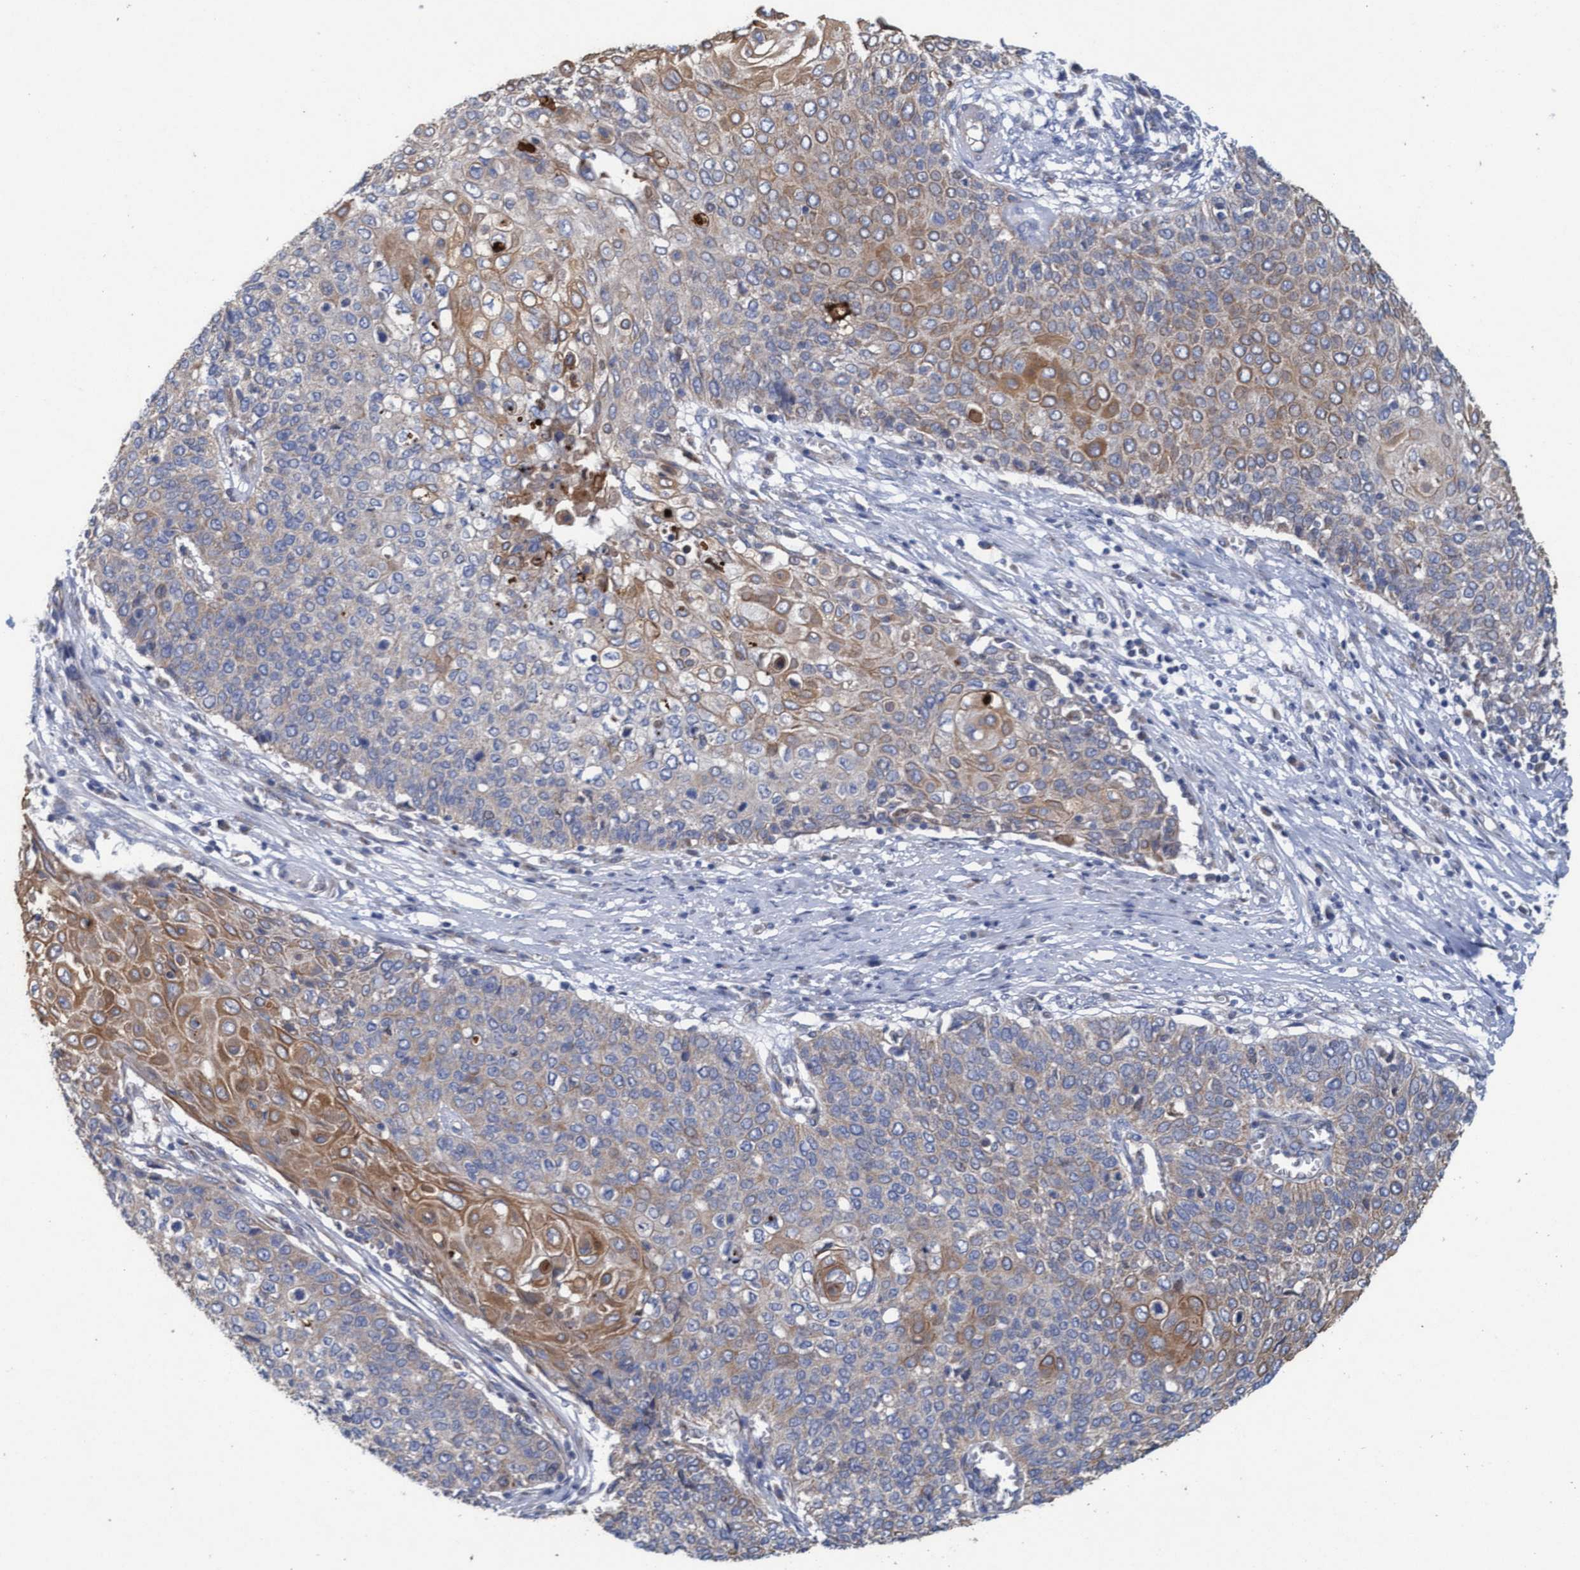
{"staining": {"intensity": "moderate", "quantity": "25%-75%", "location": "cytoplasmic/membranous"}, "tissue": "cervical cancer", "cell_type": "Tumor cells", "image_type": "cancer", "snomed": [{"axis": "morphology", "description": "Squamous cell carcinoma, NOS"}, {"axis": "topography", "description": "Cervix"}], "caption": "Cervical cancer (squamous cell carcinoma) was stained to show a protein in brown. There is medium levels of moderate cytoplasmic/membranous expression in about 25%-75% of tumor cells. (Brightfield microscopy of DAB IHC at high magnification).", "gene": "MRPL38", "patient": {"sex": "female", "age": 39}}